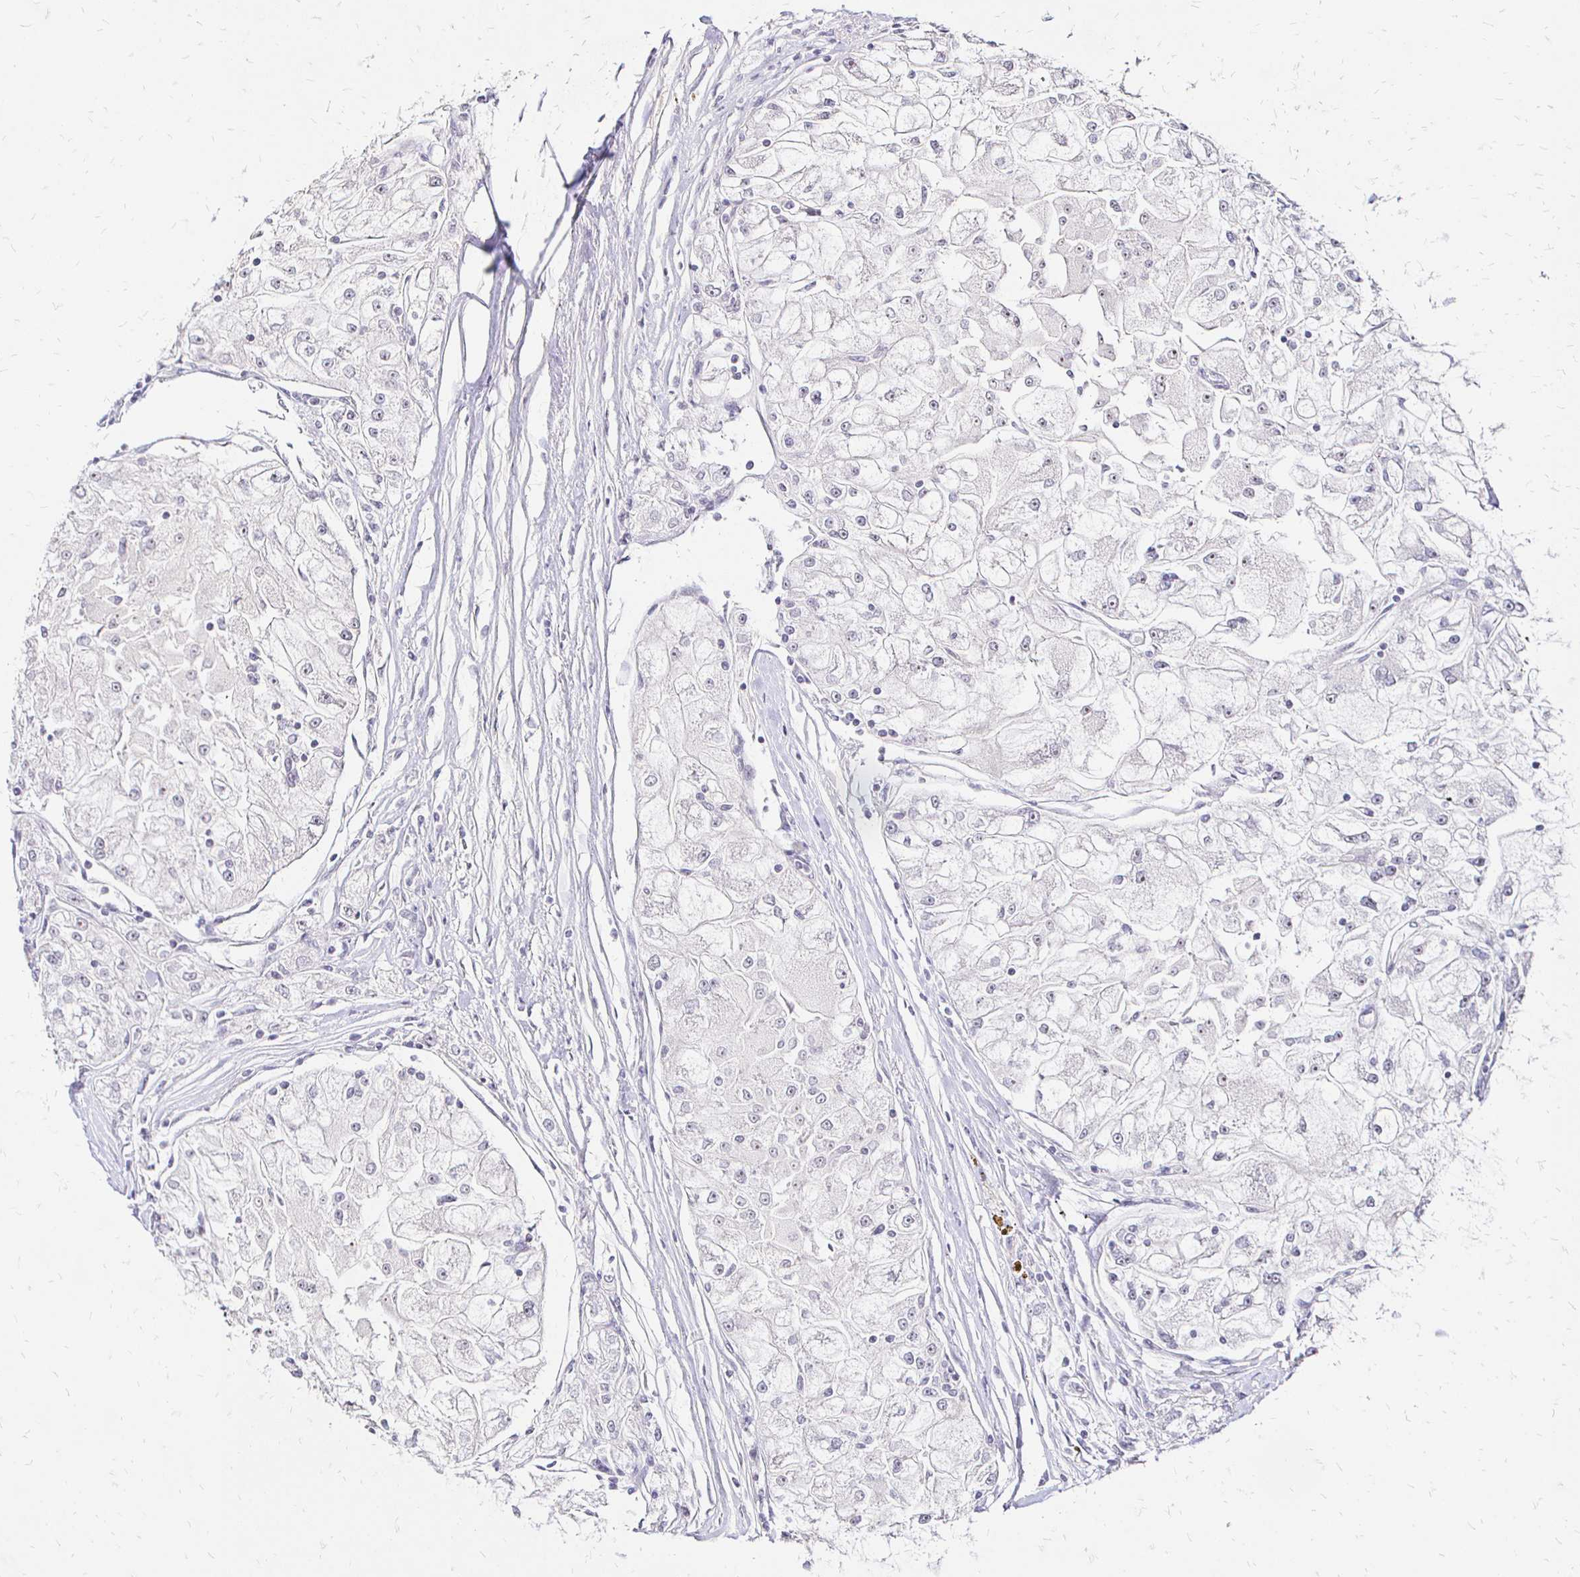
{"staining": {"intensity": "negative", "quantity": "none", "location": "none"}, "tissue": "renal cancer", "cell_type": "Tumor cells", "image_type": "cancer", "snomed": [{"axis": "morphology", "description": "Adenocarcinoma, NOS"}, {"axis": "topography", "description": "Kidney"}], "caption": "DAB immunohistochemical staining of human adenocarcinoma (renal) exhibits no significant staining in tumor cells.", "gene": "SIN3A", "patient": {"sex": "female", "age": 72}}